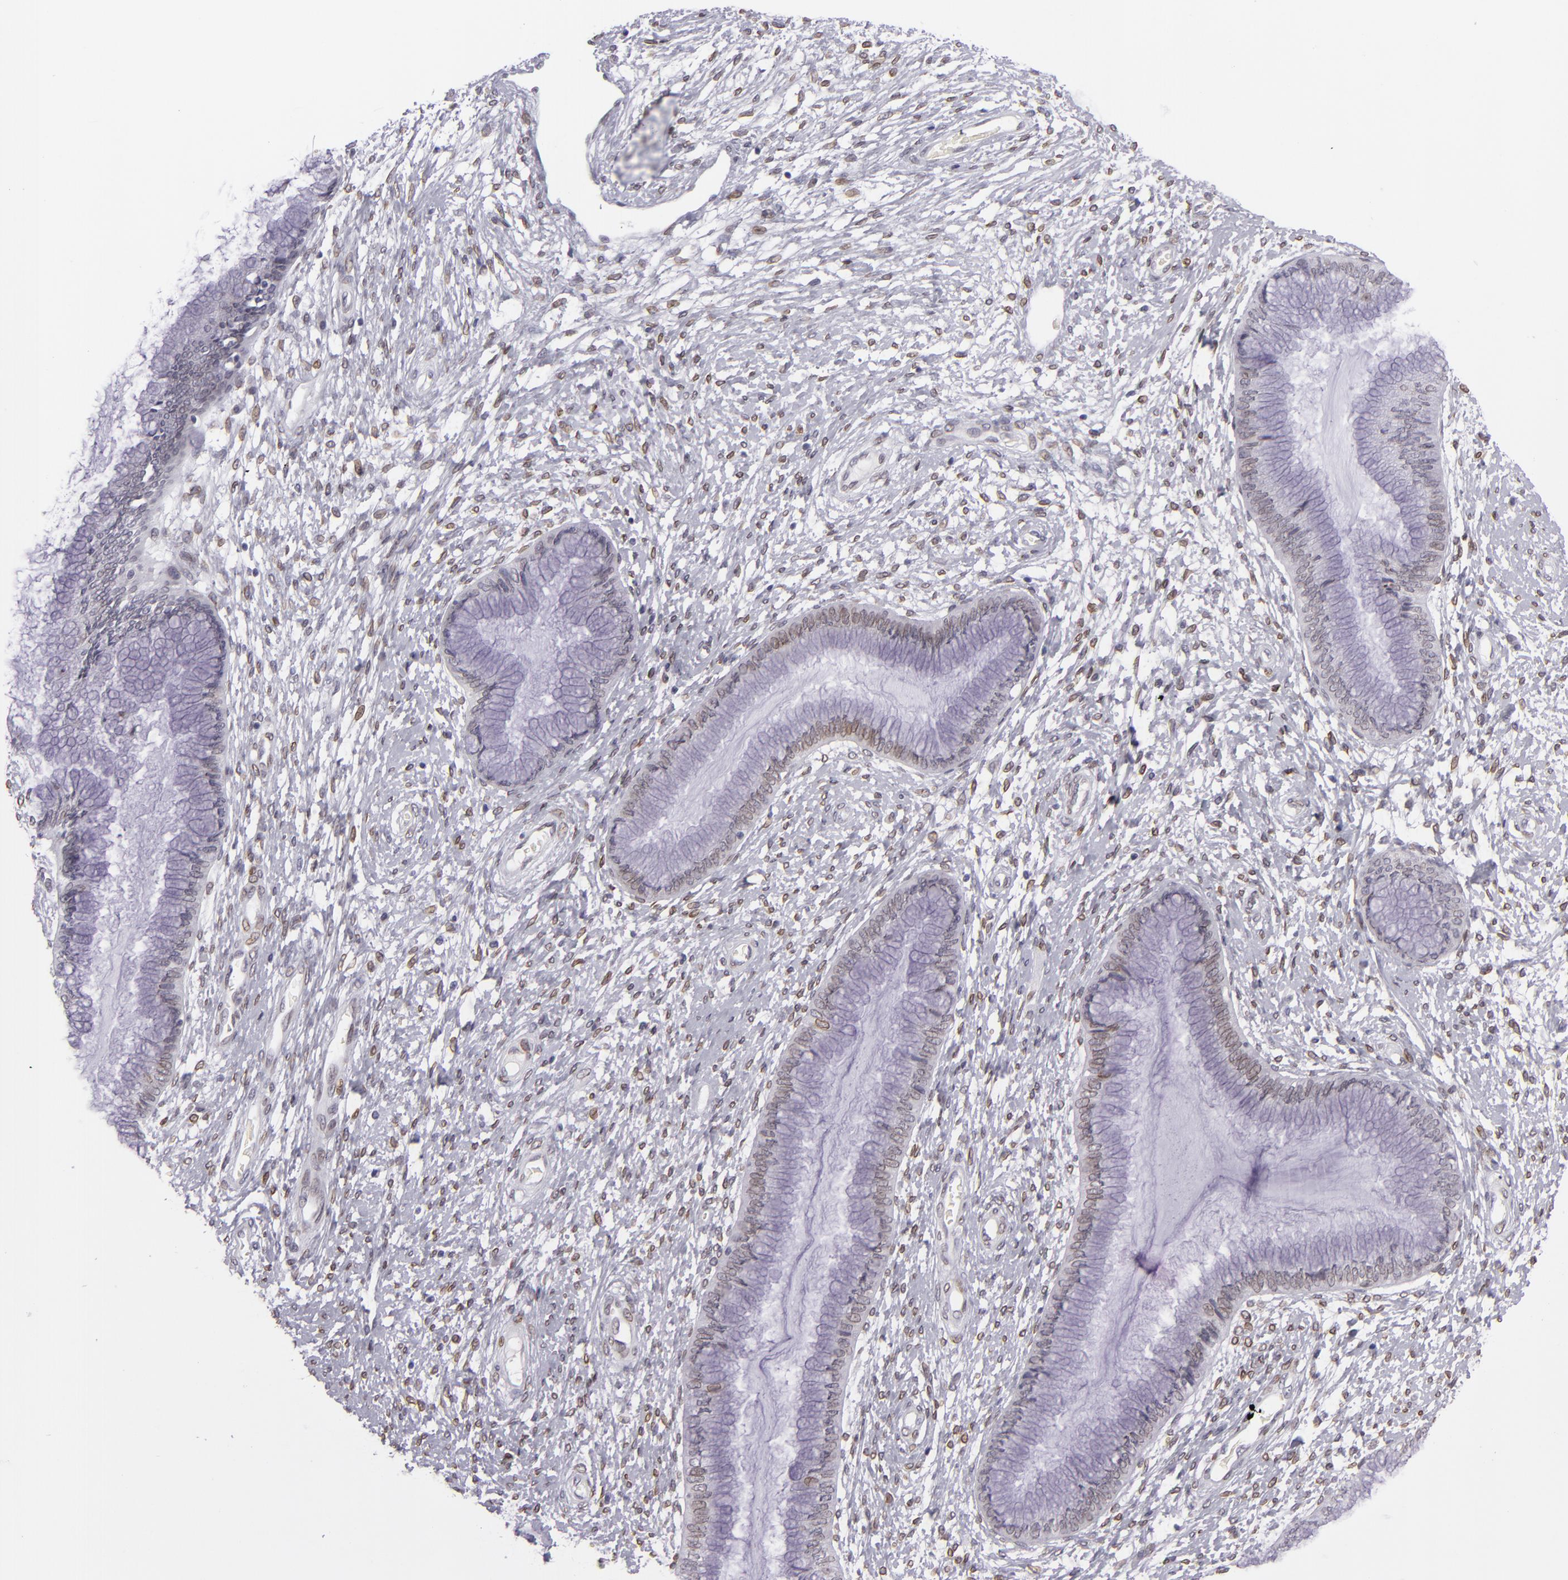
{"staining": {"intensity": "weak", "quantity": "25%-75%", "location": "nuclear"}, "tissue": "cervix", "cell_type": "Glandular cells", "image_type": "normal", "snomed": [{"axis": "morphology", "description": "Normal tissue, NOS"}, {"axis": "topography", "description": "Cervix"}], "caption": "This micrograph demonstrates immunohistochemistry (IHC) staining of unremarkable cervix, with low weak nuclear staining in approximately 25%-75% of glandular cells.", "gene": "EMD", "patient": {"sex": "female", "age": 27}}